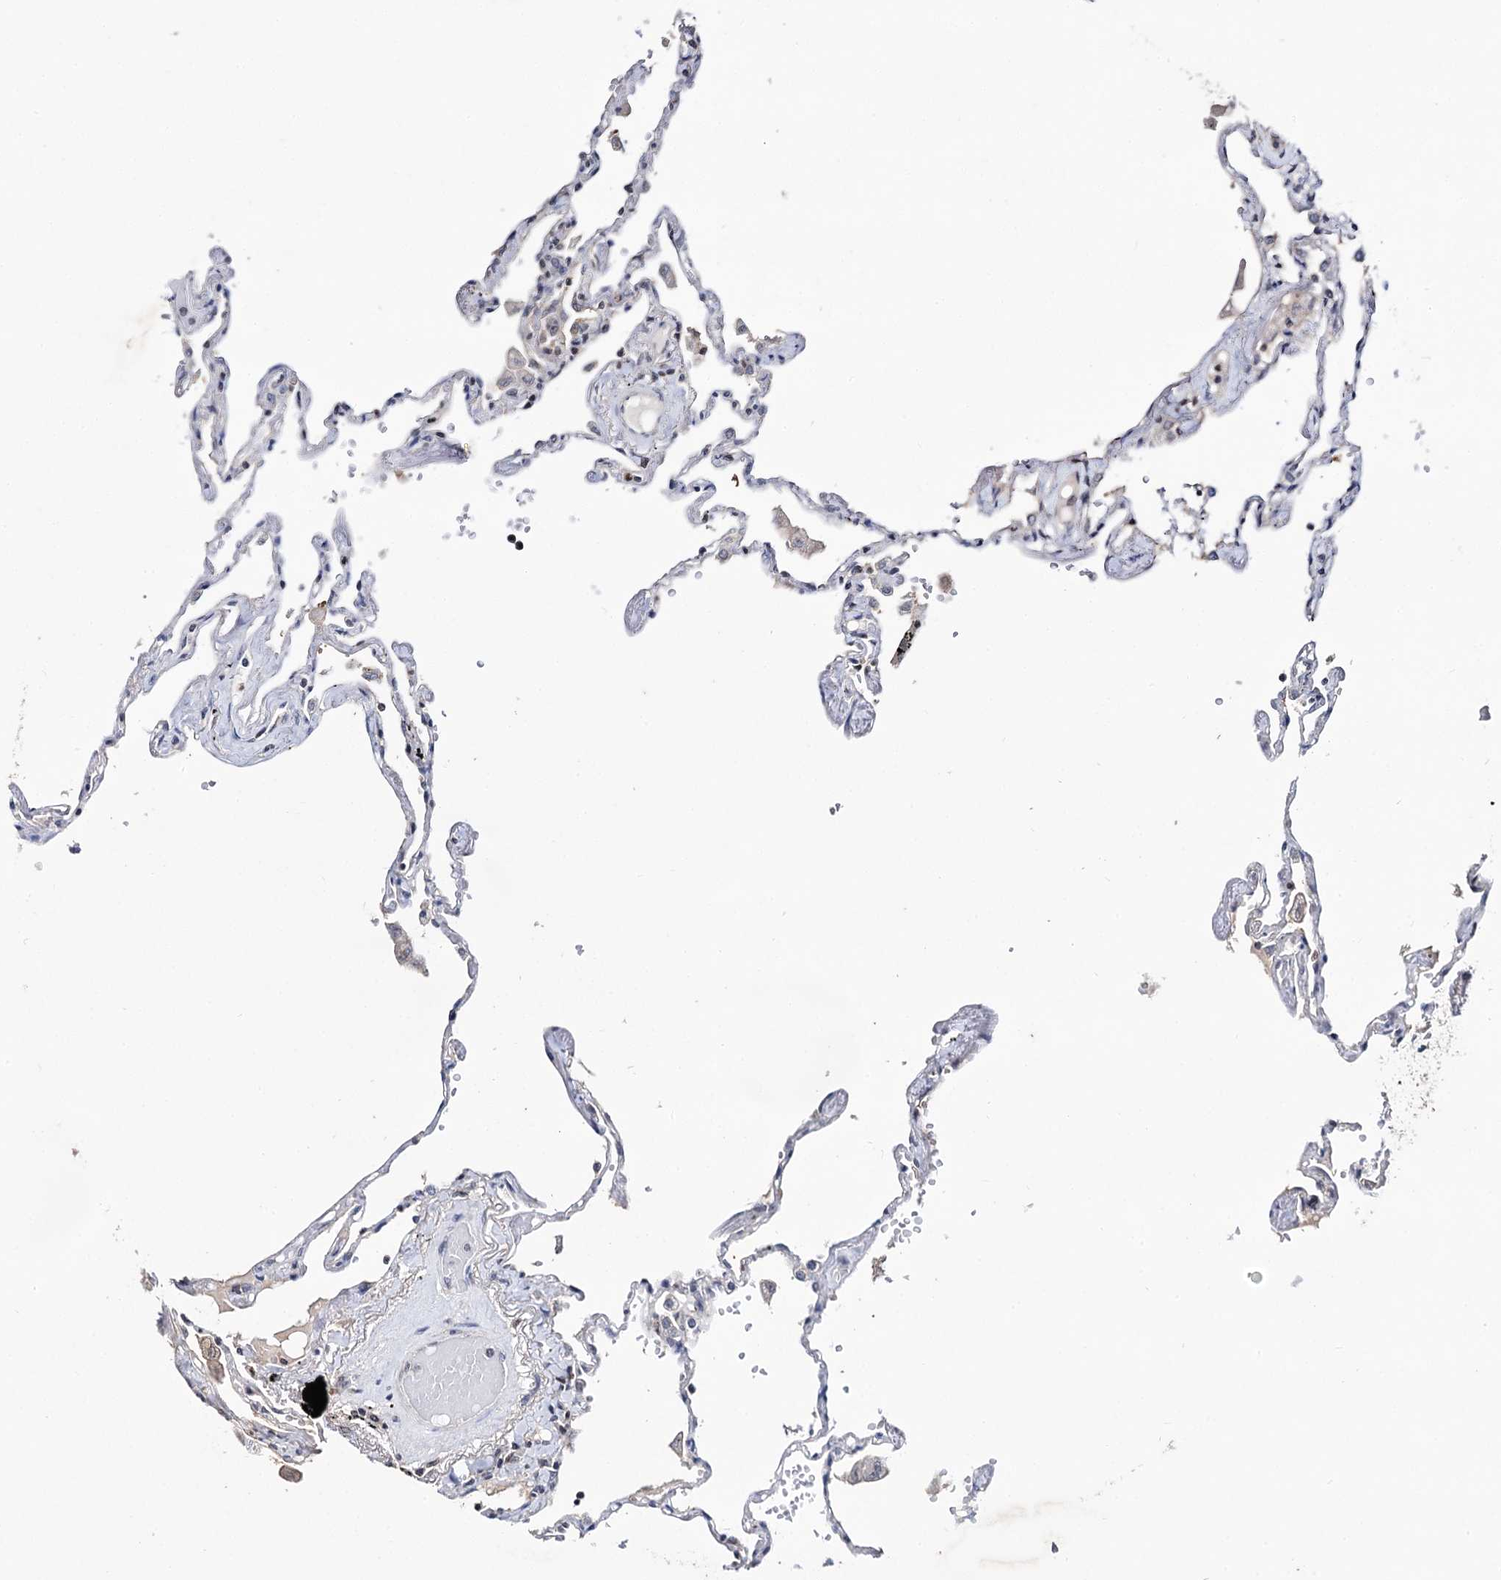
{"staining": {"intensity": "negative", "quantity": "none", "location": "none"}, "tissue": "lung", "cell_type": "Alveolar cells", "image_type": "normal", "snomed": [{"axis": "morphology", "description": "Normal tissue, NOS"}, {"axis": "topography", "description": "Lung"}], "caption": "This is a histopathology image of IHC staining of normal lung, which shows no expression in alveolar cells.", "gene": "SMCHD1", "patient": {"sex": "female", "age": 67}}